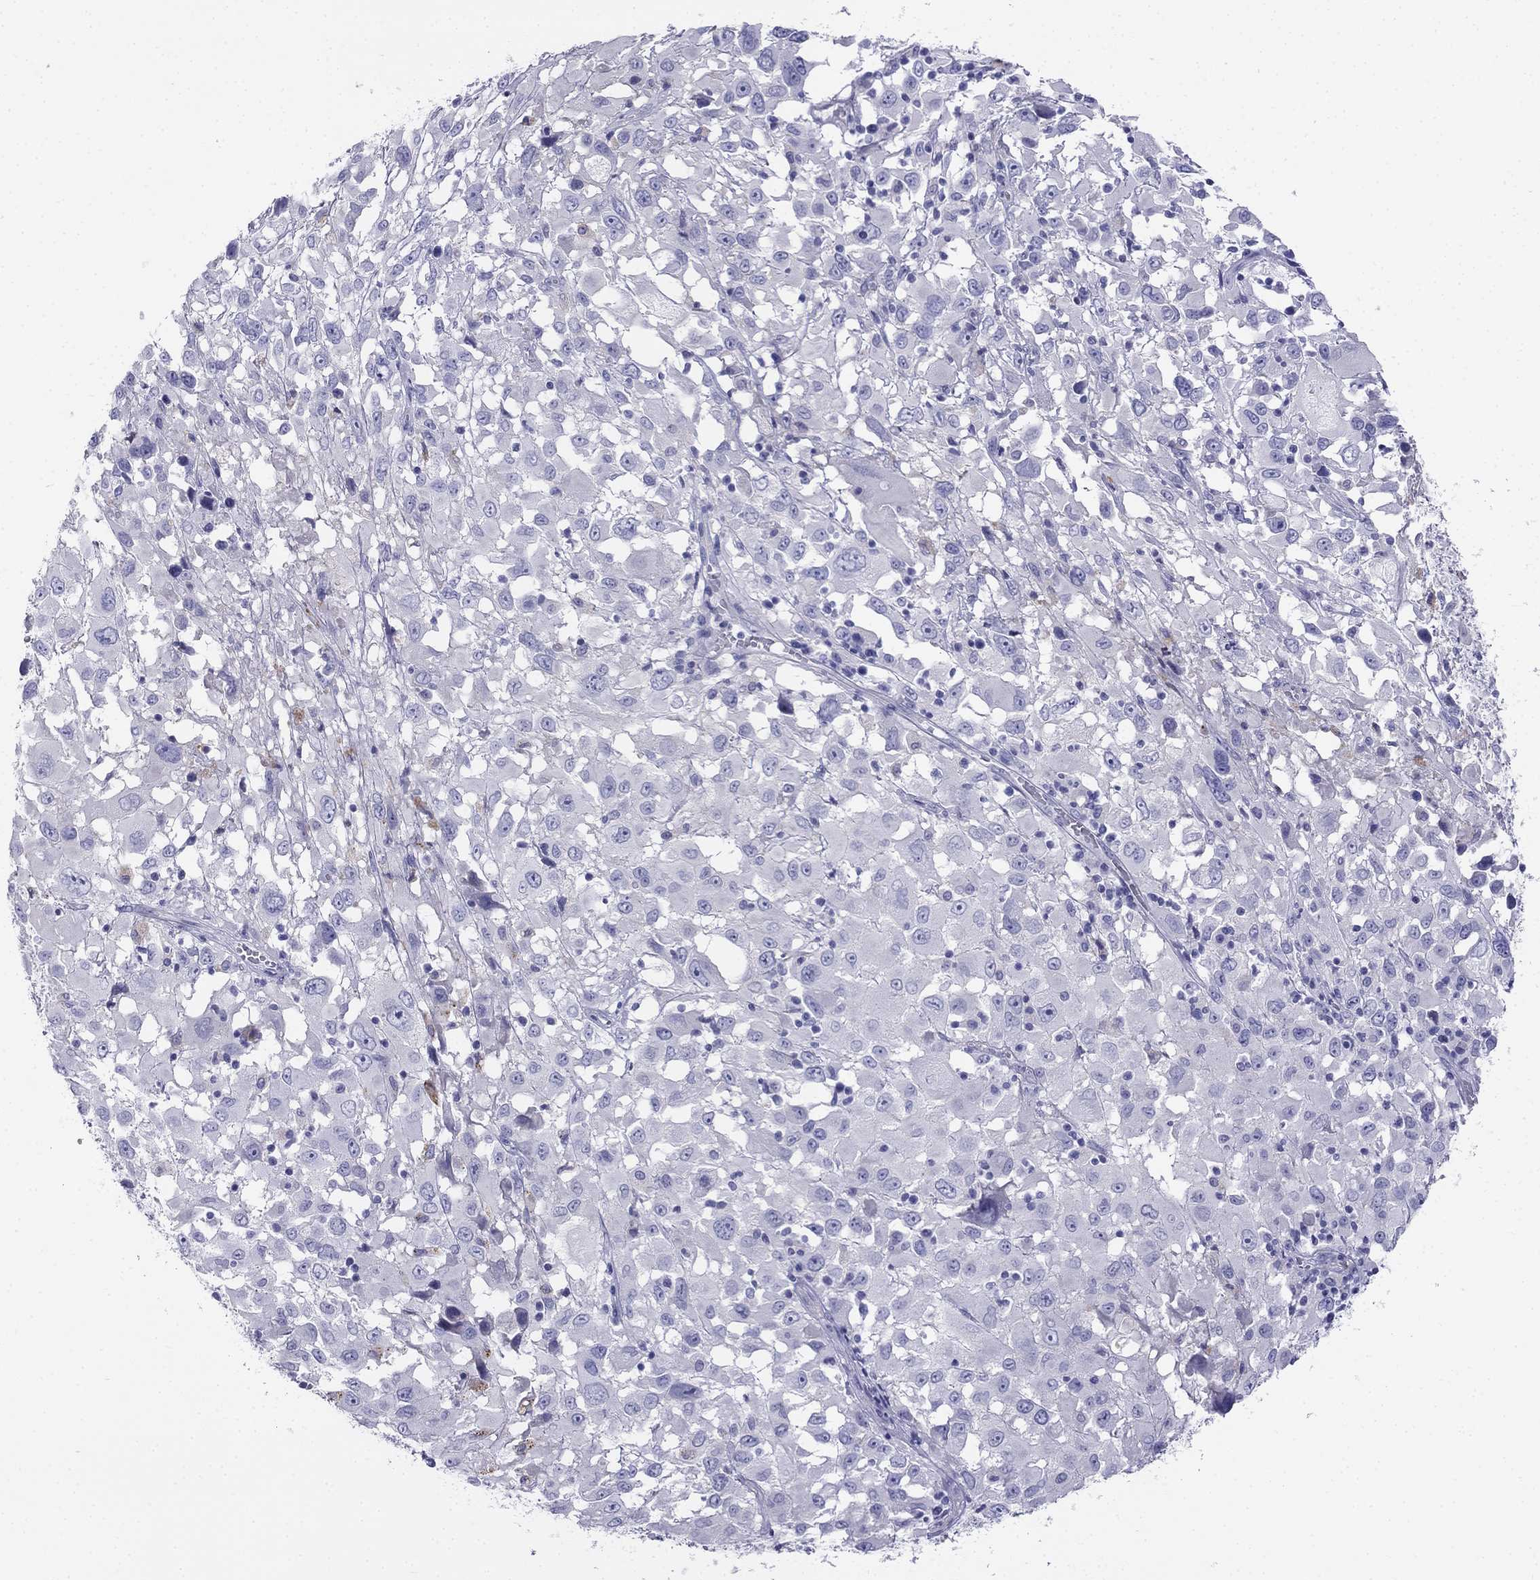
{"staining": {"intensity": "negative", "quantity": "none", "location": "none"}, "tissue": "melanoma", "cell_type": "Tumor cells", "image_type": "cancer", "snomed": [{"axis": "morphology", "description": "Malignant melanoma, Metastatic site"}, {"axis": "topography", "description": "Soft tissue"}], "caption": "IHC of human malignant melanoma (metastatic site) shows no expression in tumor cells.", "gene": "ALOXE3", "patient": {"sex": "male", "age": 50}}